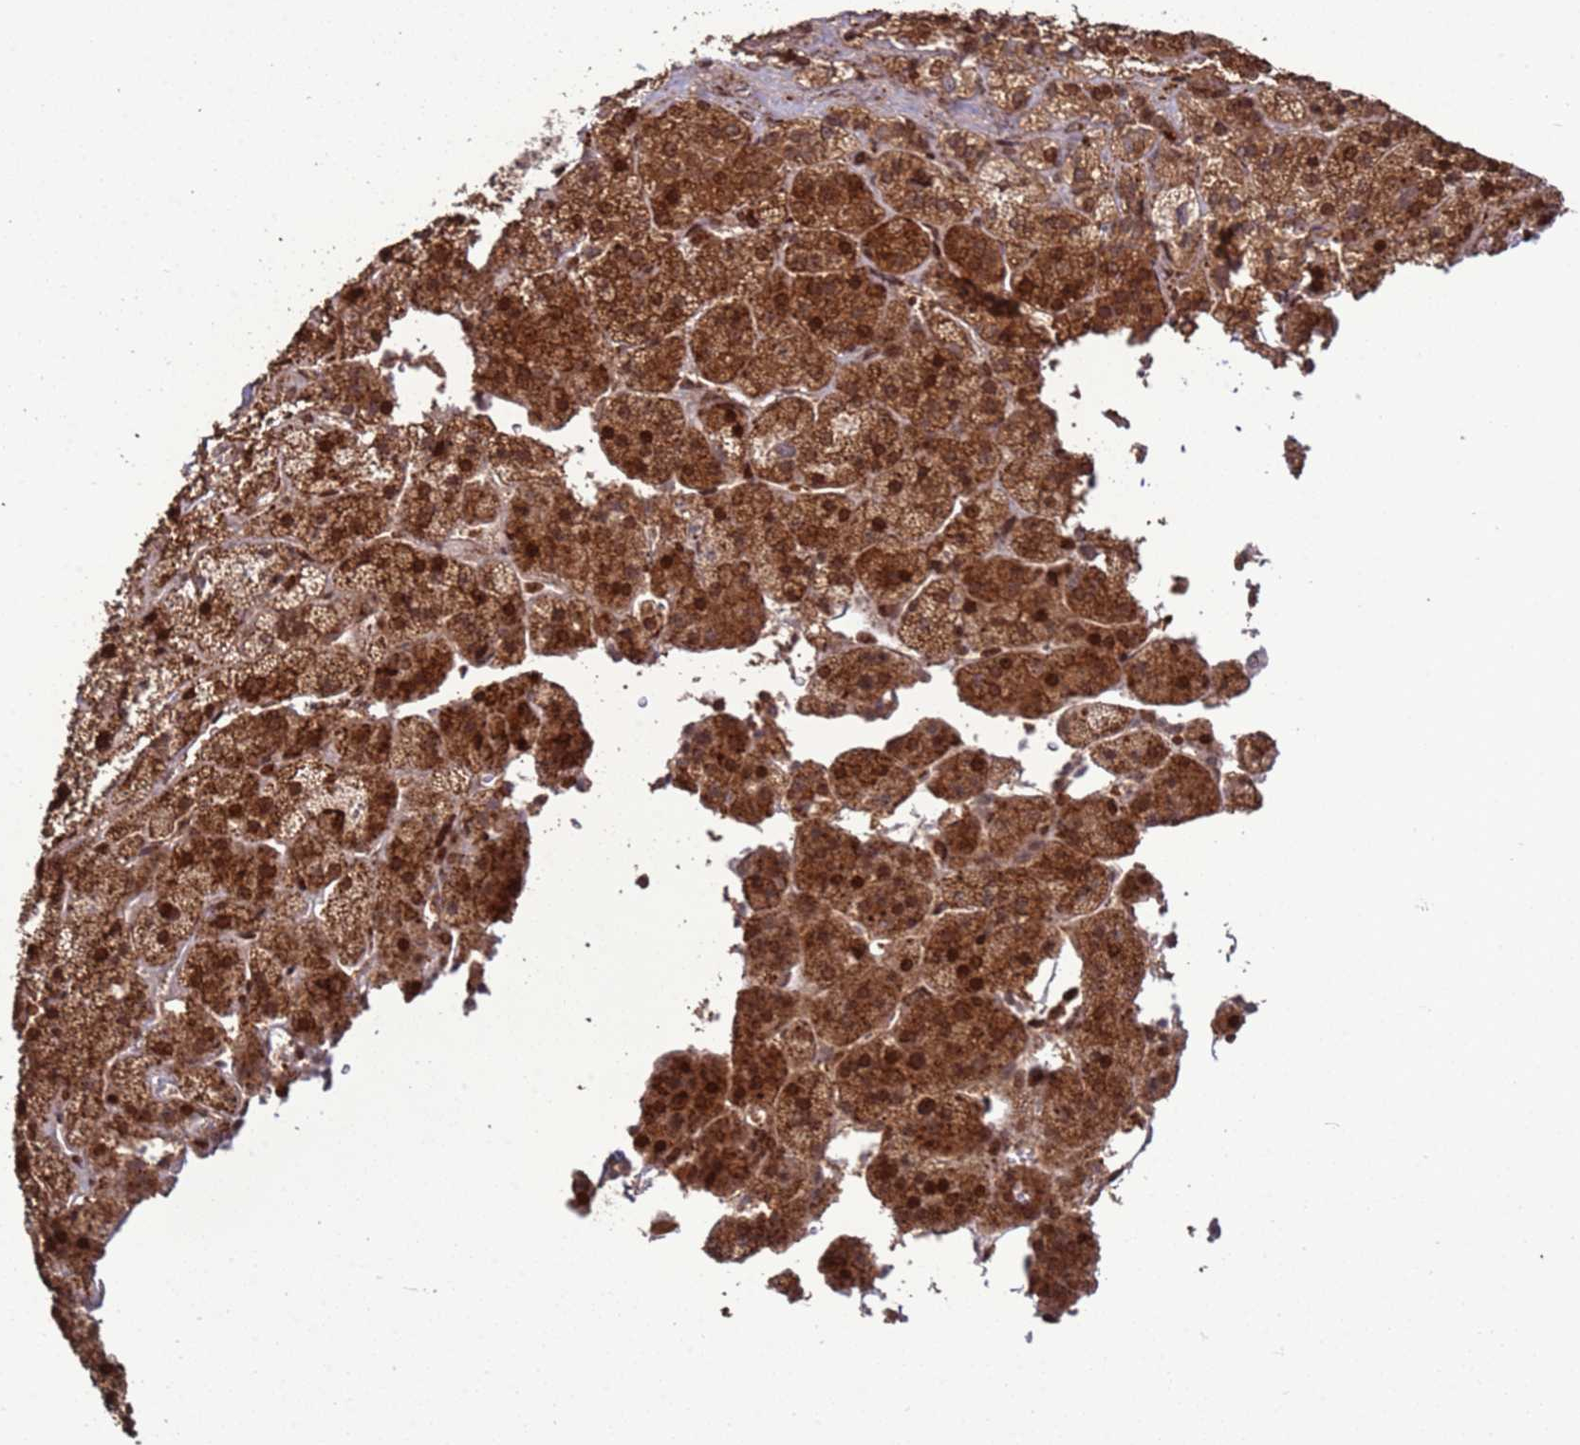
{"staining": {"intensity": "moderate", "quantity": ">75%", "location": "cytoplasmic/membranous,nuclear"}, "tissue": "adrenal gland", "cell_type": "Glandular cells", "image_type": "normal", "snomed": [{"axis": "morphology", "description": "Normal tissue, NOS"}, {"axis": "topography", "description": "Adrenal gland"}], "caption": "Moderate cytoplasmic/membranous,nuclear expression is identified in about >75% of glandular cells in normal adrenal gland.", "gene": "HGH1", "patient": {"sex": "female", "age": 70}}